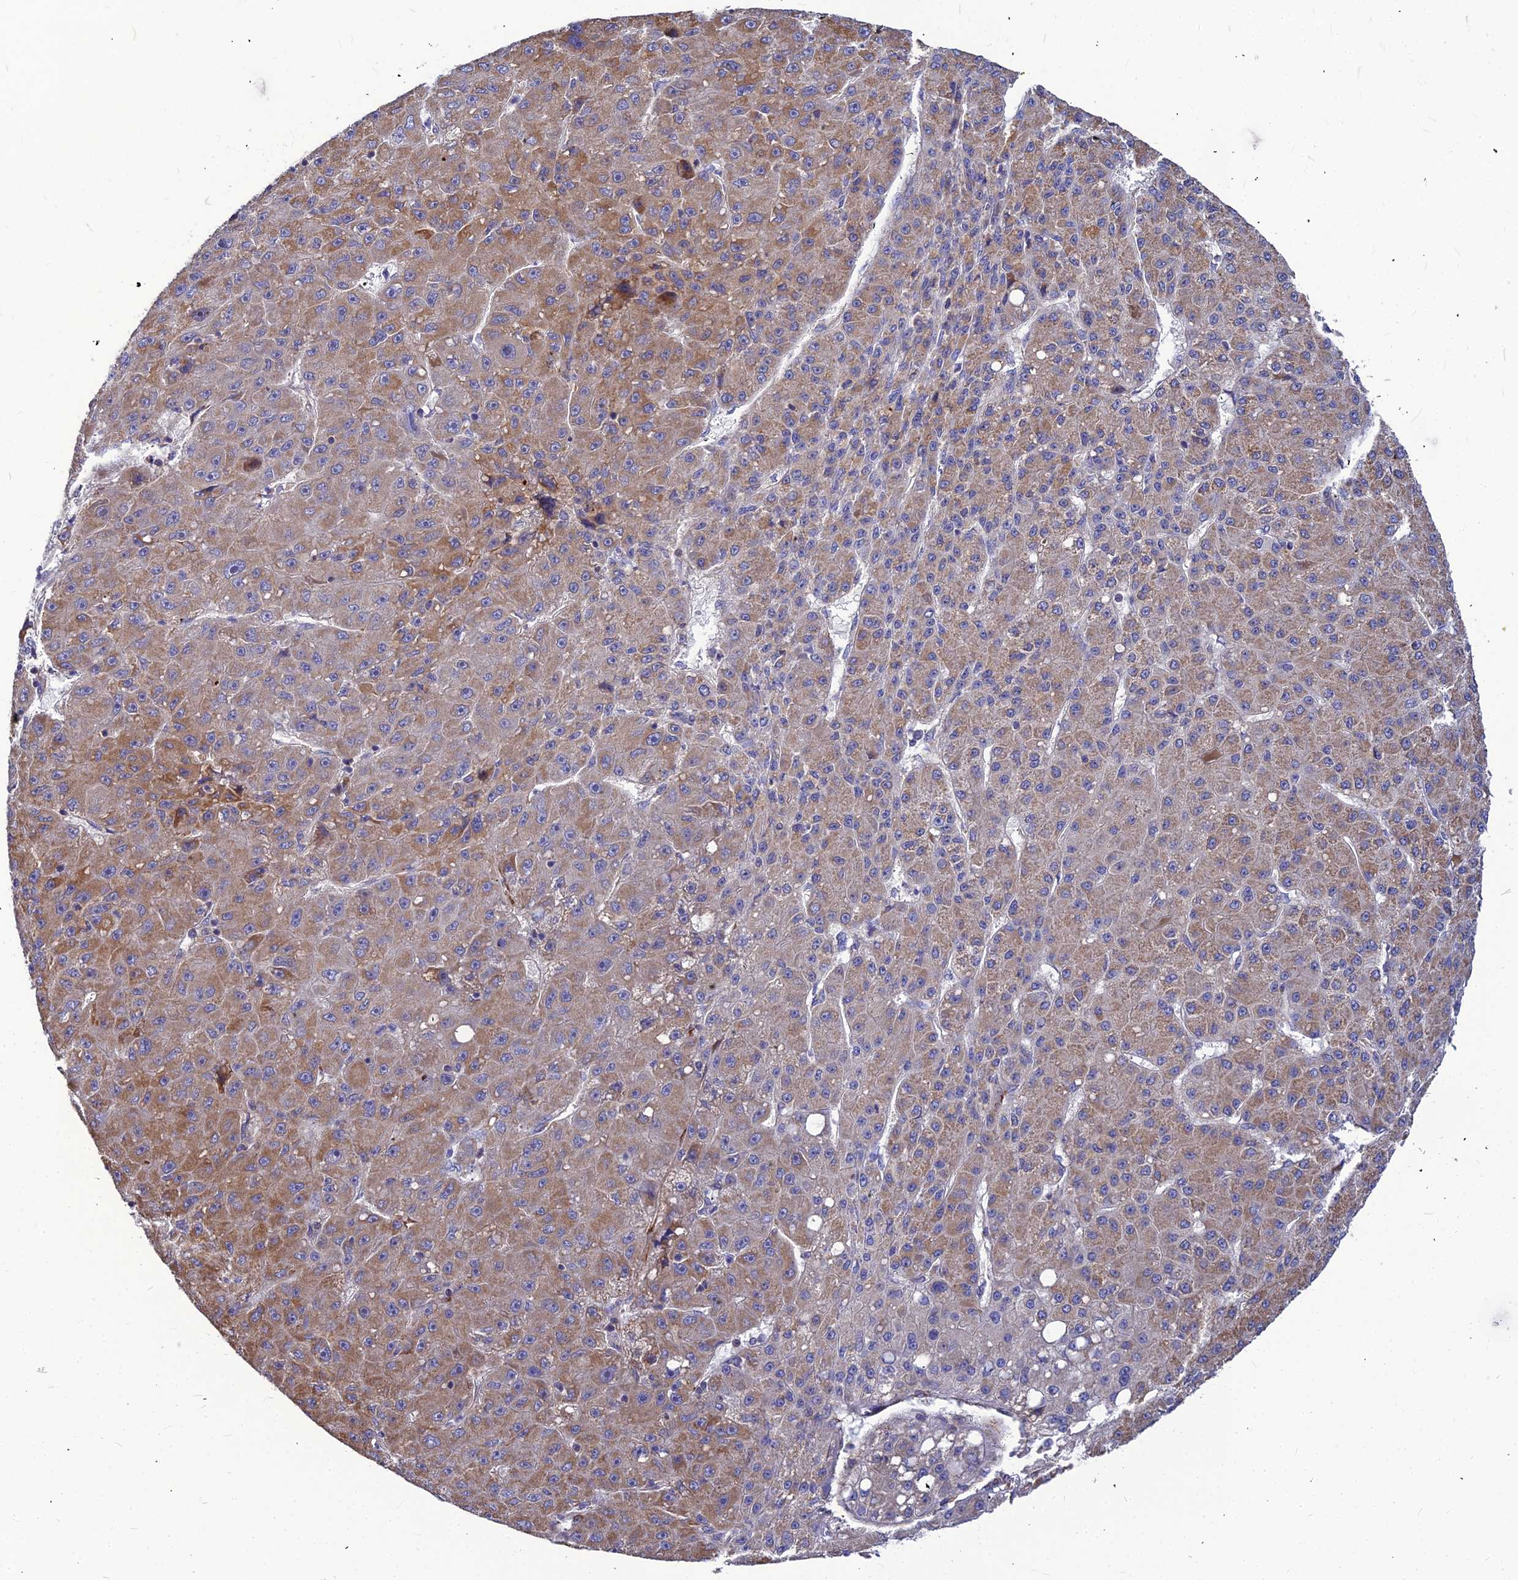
{"staining": {"intensity": "moderate", "quantity": ">75%", "location": "cytoplasmic/membranous"}, "tissue": "liver cancer", "cell_type": "Tumor cells", "image_type": "cancer", "snomed": [{"axis": "morphology", "description": "Carcinoma, Hepatocellular, NOS"}, {"axis": "topography", "description": "Liver"}], "caption": "Immunohistochemistry (IHC) photomicrograph of human liver cancer (hepatocellular carcinoma) stained for a protein (brown), which demonstrates medium levels of moderate cytoplasmic/membranous staining in approximately >75% of tumor cells.", "gene": "ASPHD1", "patient": {"sex": "male", "age": 67}}